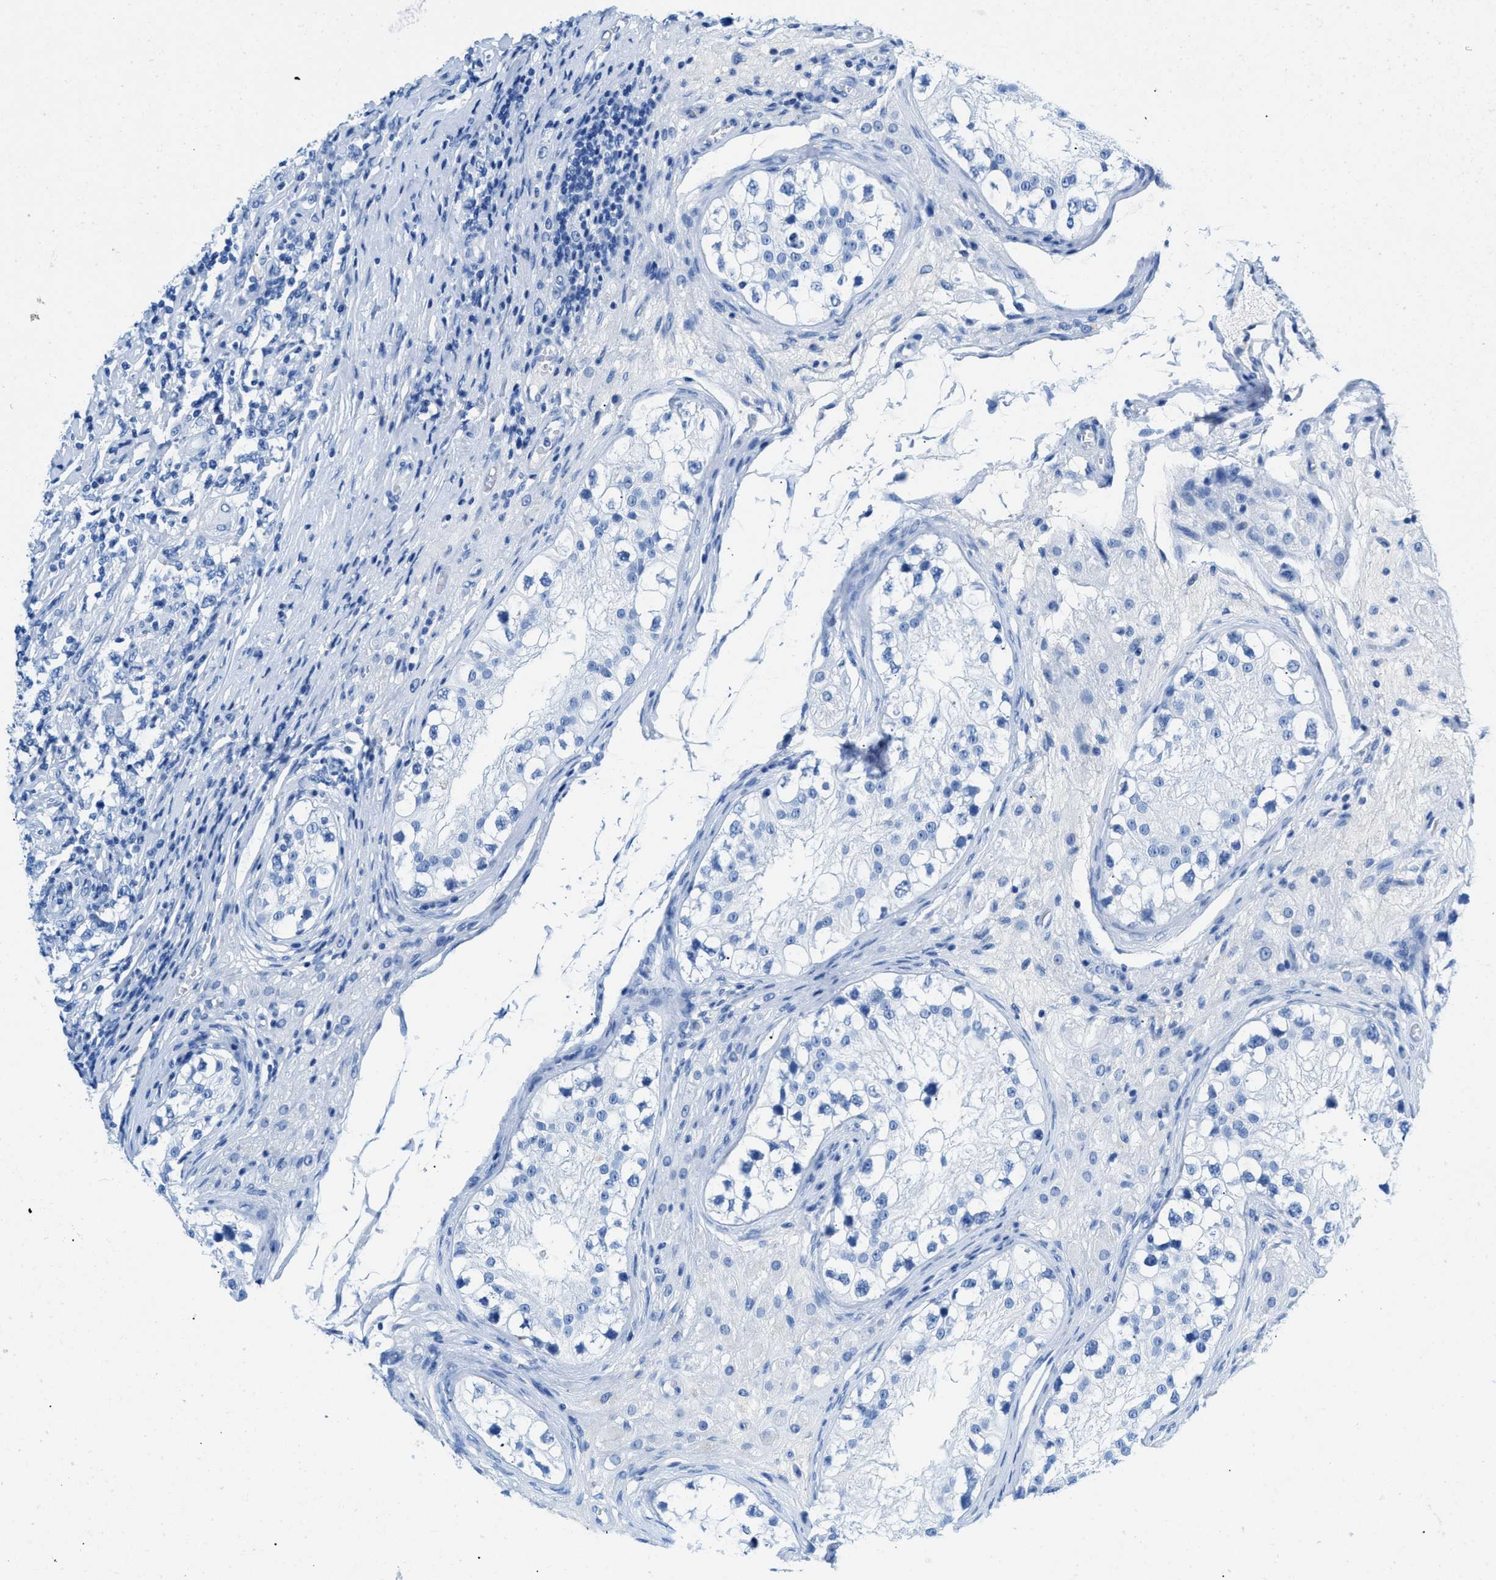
{"staining": {"intensity": "negative", "quantity": "none", "location": "none"}, "tissue": "testis cancer", "cell_type": "Tumor cells", "image_type": "cancer", "snomed": [{"axis": "morphology", "description": "Carcinoma, Embryonal, NOS"}, {"axis": "topography", "description": "Testis"}], "caption": "DAB immunohistochemical staining of human testis embryonal carcinoma shows no significant staining in tumor cells. (IHC, brightfield microscopy, high magnification).", "gene": "SLC10A6", "patient": {"sex": "male", "age": 21}}